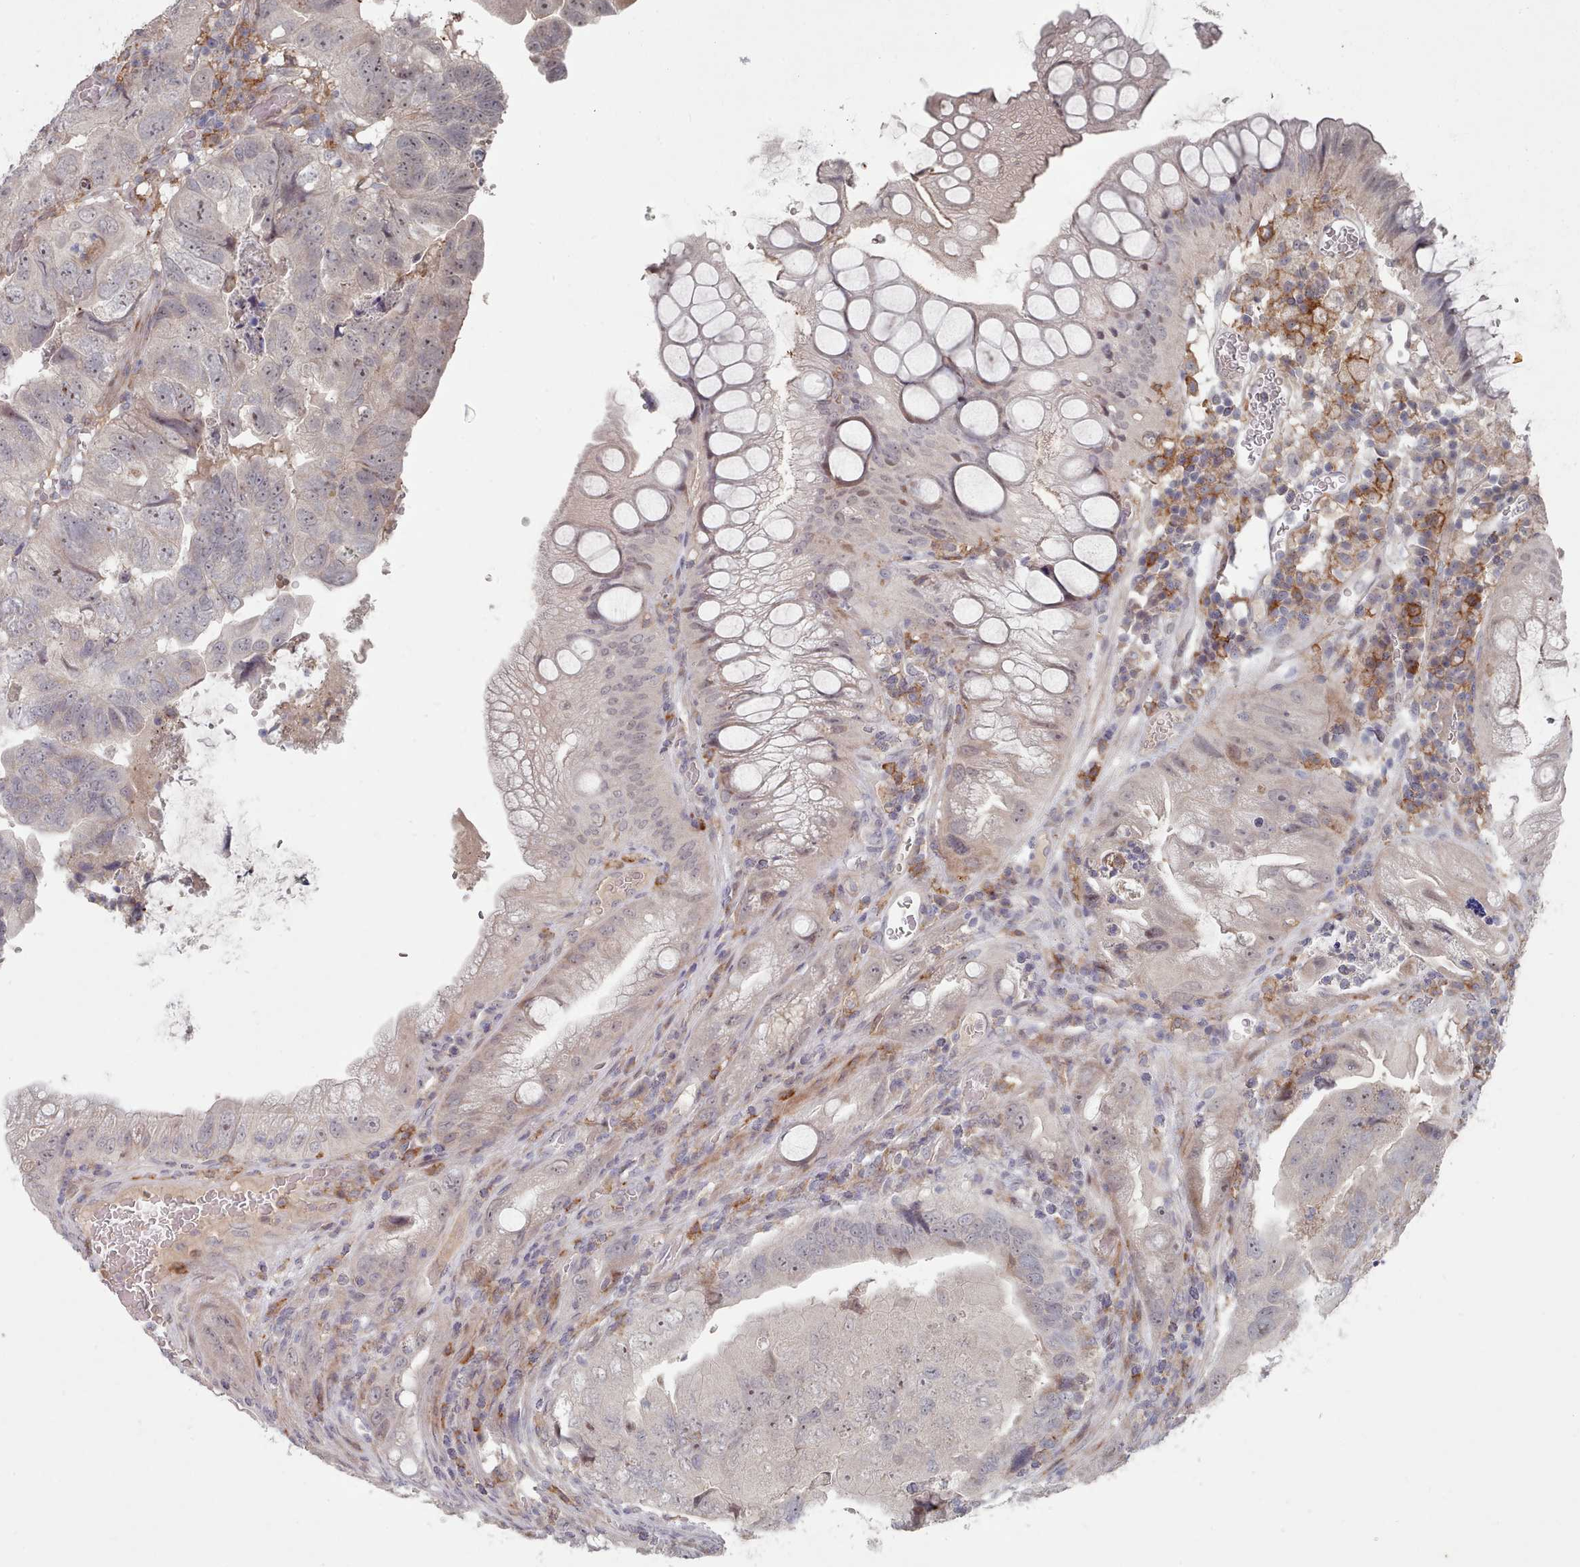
{"staining": {"intensity": "negative", "quantity": "none", "location": "none"}, "tissue": "colorectal cancer", "cell_type": "Tumor cells", "image_type": "cancer", "snomed": [{"axis": "morphology", "description": "Adenocarcinoma, NOS"}, {"axis": "topography", "description": "Rectum"}], "caption": "IHC image of neoplastic tissue: human colorectal cancer (adenocarcinoma) stained with DAB exhibits no significant protein expression in tumor cells.", "gene": "COL8A2", "patient": {"sex": "male", "age": 63}}